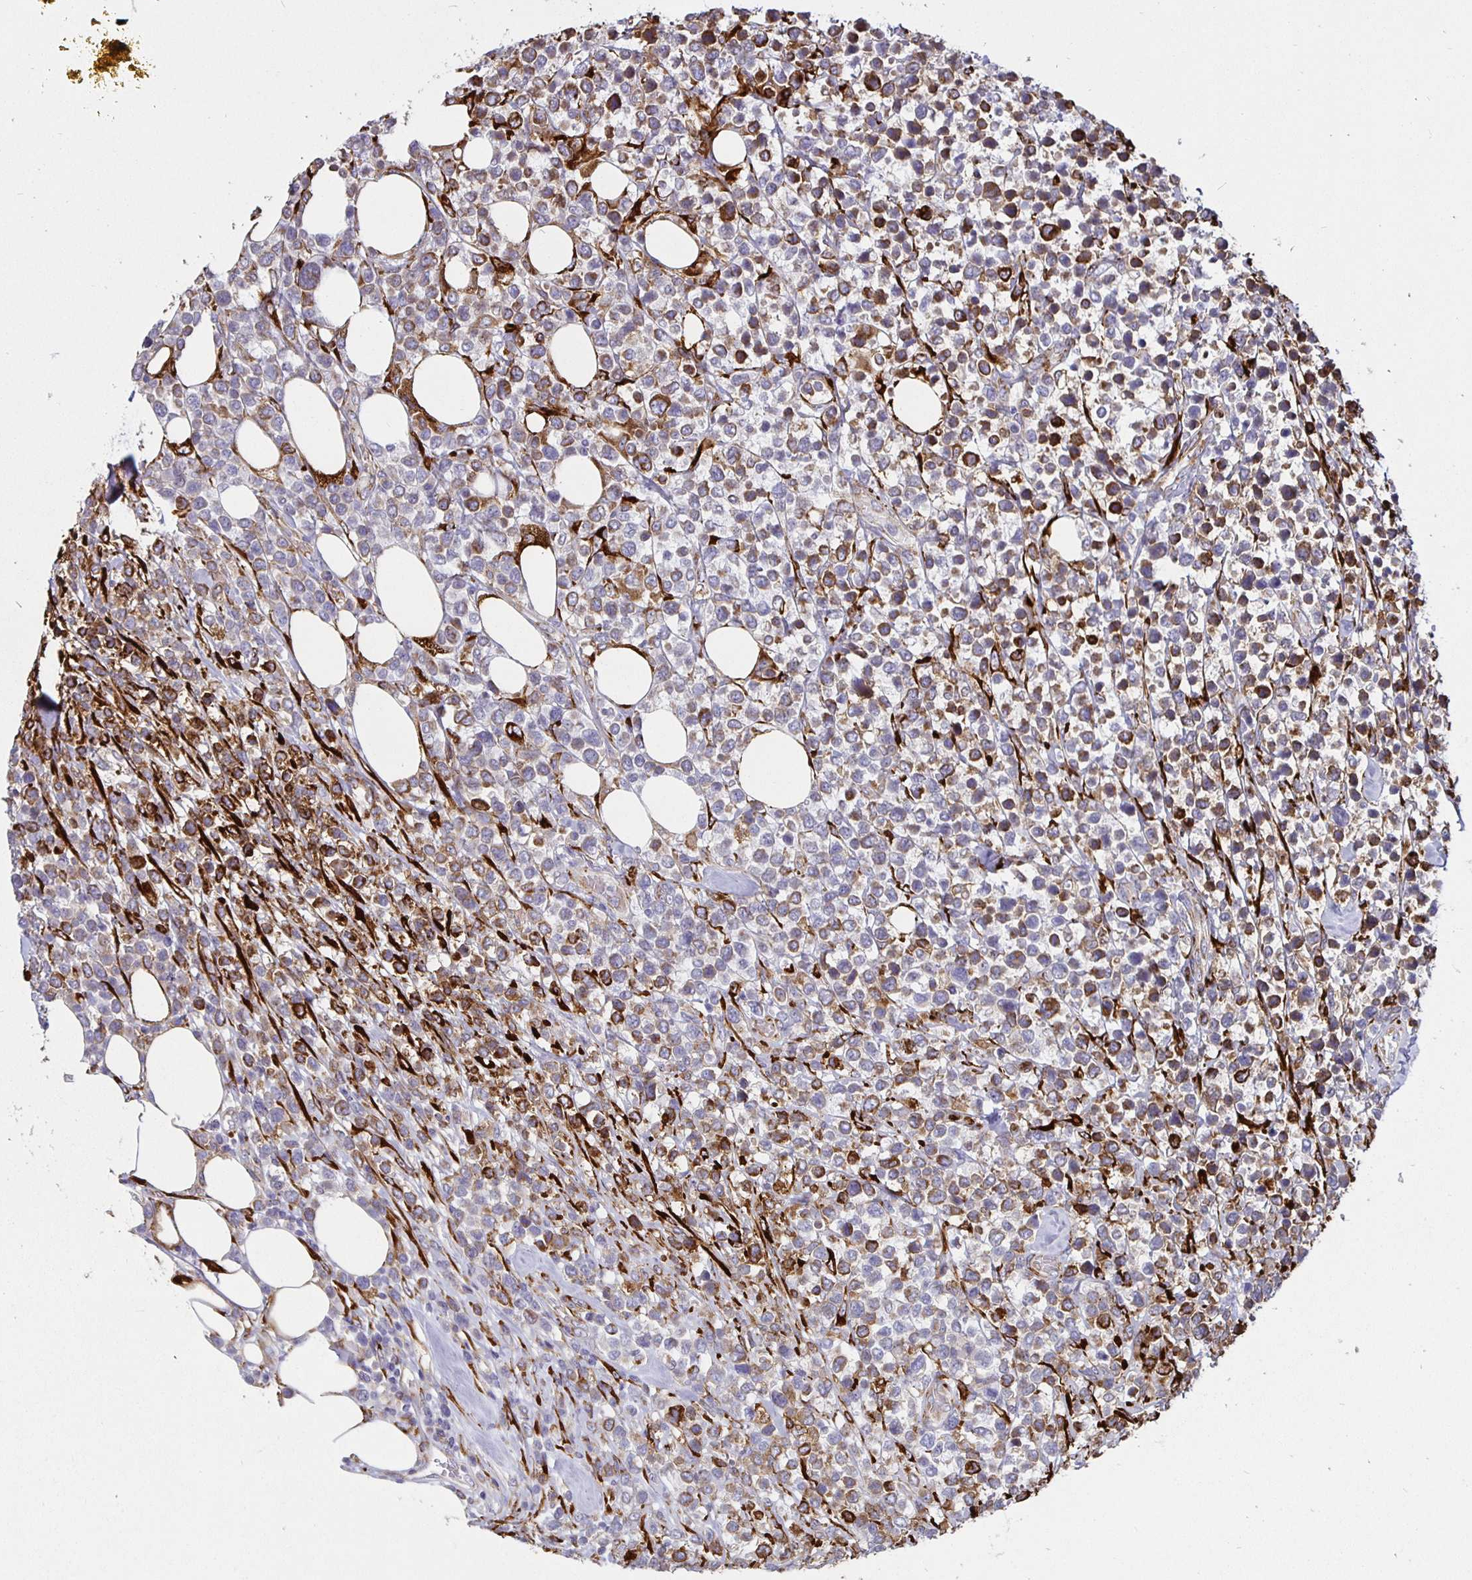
{"staining": {"intensity": "moderate", "quantity": "25%-75%", "location": "cytoplasmic/membranous"}, "tissue": "lymphoma", "cell_type": "Tumor cells", "image_type": "cancer", "snomed": [{"axis": "morphology", "description": "Malignant lymphoma, non-Hodgkin's type, High grade"}, {"axis": "topography", "description": "Soft tissue"}], "caption": "Protein expression analysis of malignant lymphoma, non-Hodgkin's type (high-grade) demonstrates moderate cytoplasmic/membranous positivity in about 25%-75% of tumor cells.", "gene": "P4HA2", "patient": {"sex": "female", "age": 56}}